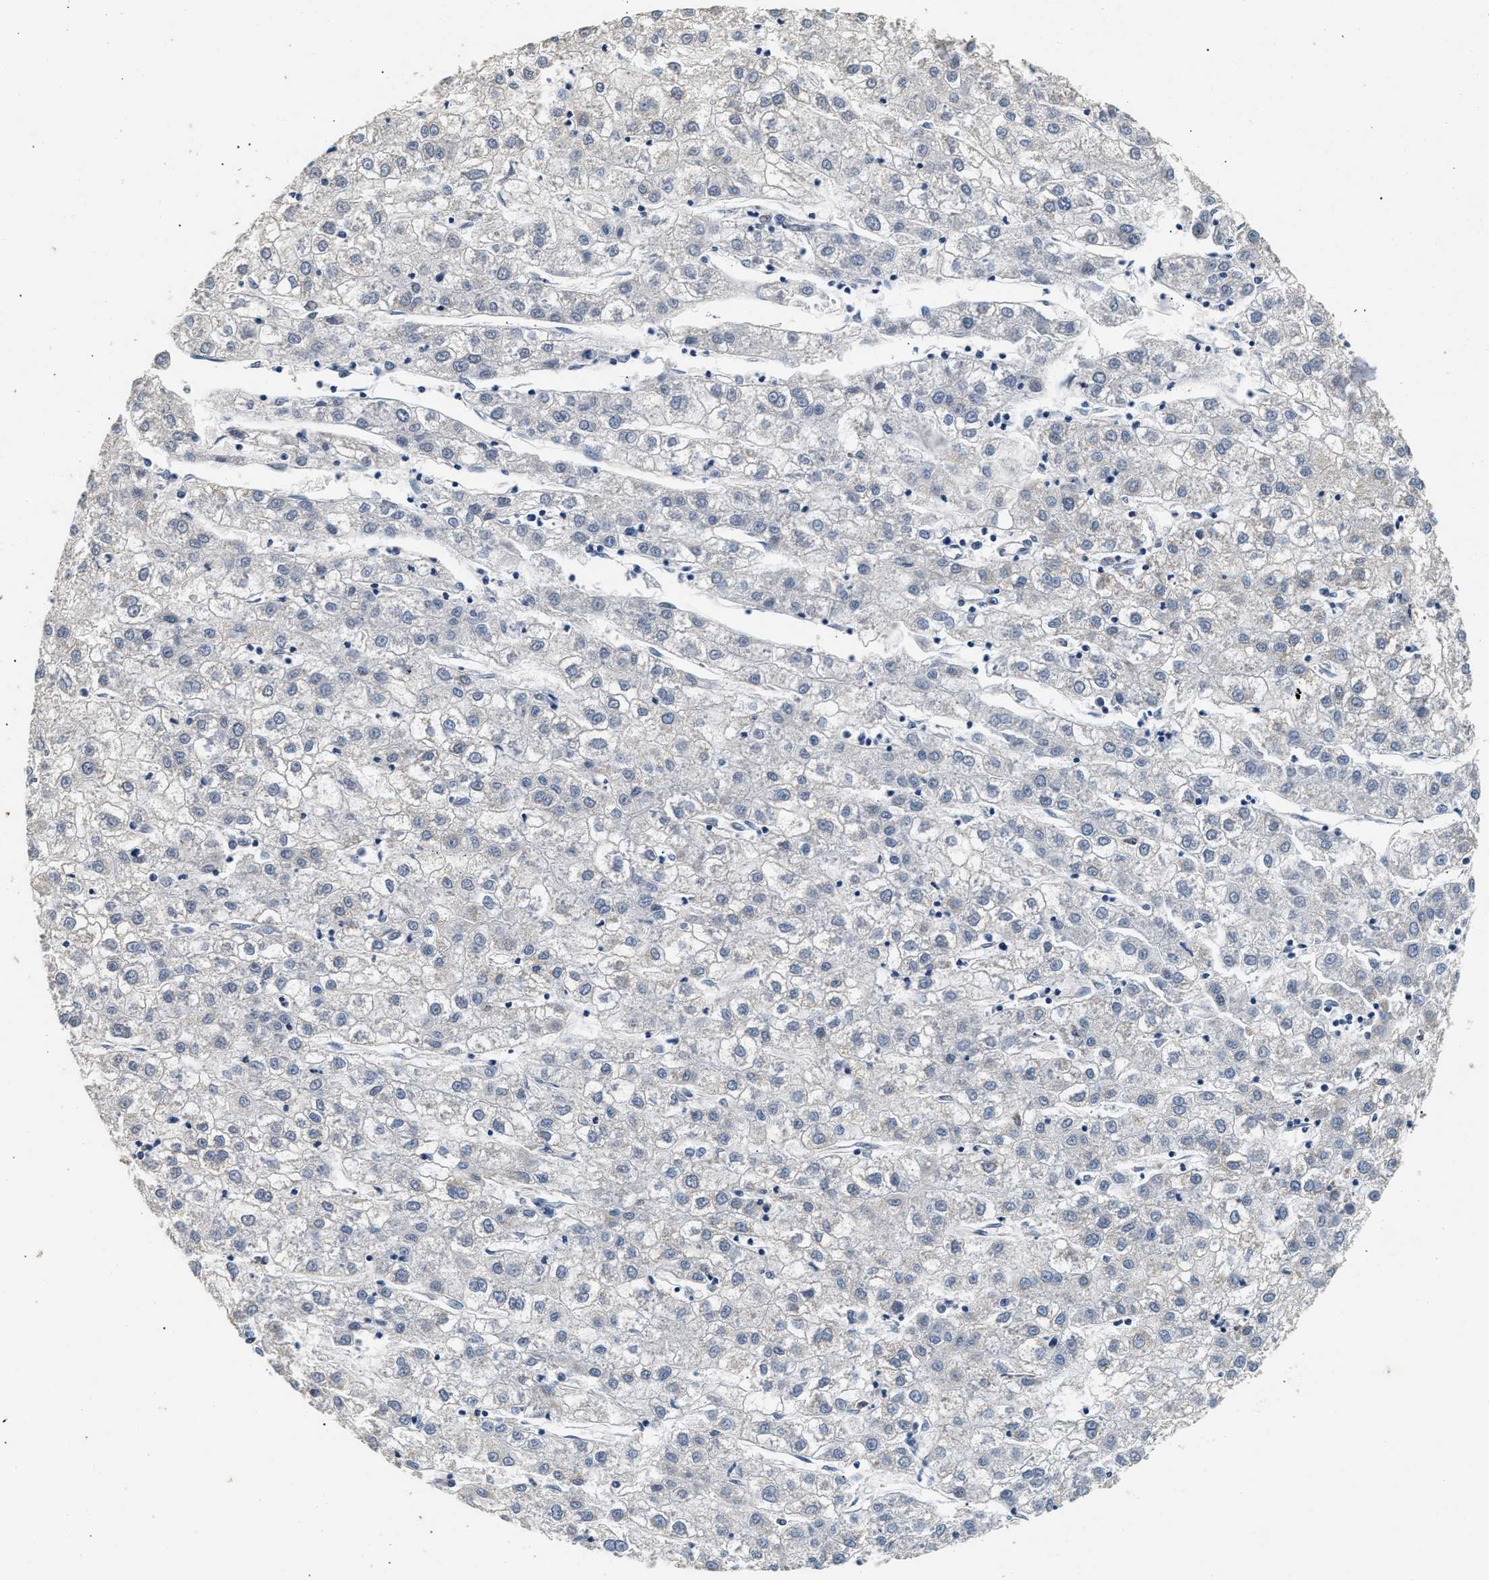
{"staining": {"intensity": "negative", "quantity": "none", "location": "none"}, "tissue": "liver cancer", "cell_type": "Tumor cells", "image_type": "cancer", "snomed": [{"axis": "morphology", "description": "Carcinoma, Hepatocellular, NOS"}, {"axis": "topography", "description": "Liver"}], "caption": "A micrograph of human liver cancer is negative for staining in tumor cells. Nuclei are stained in blue.", "gene": "THOC1", "patient": {"sex": "male", "age": 72}}